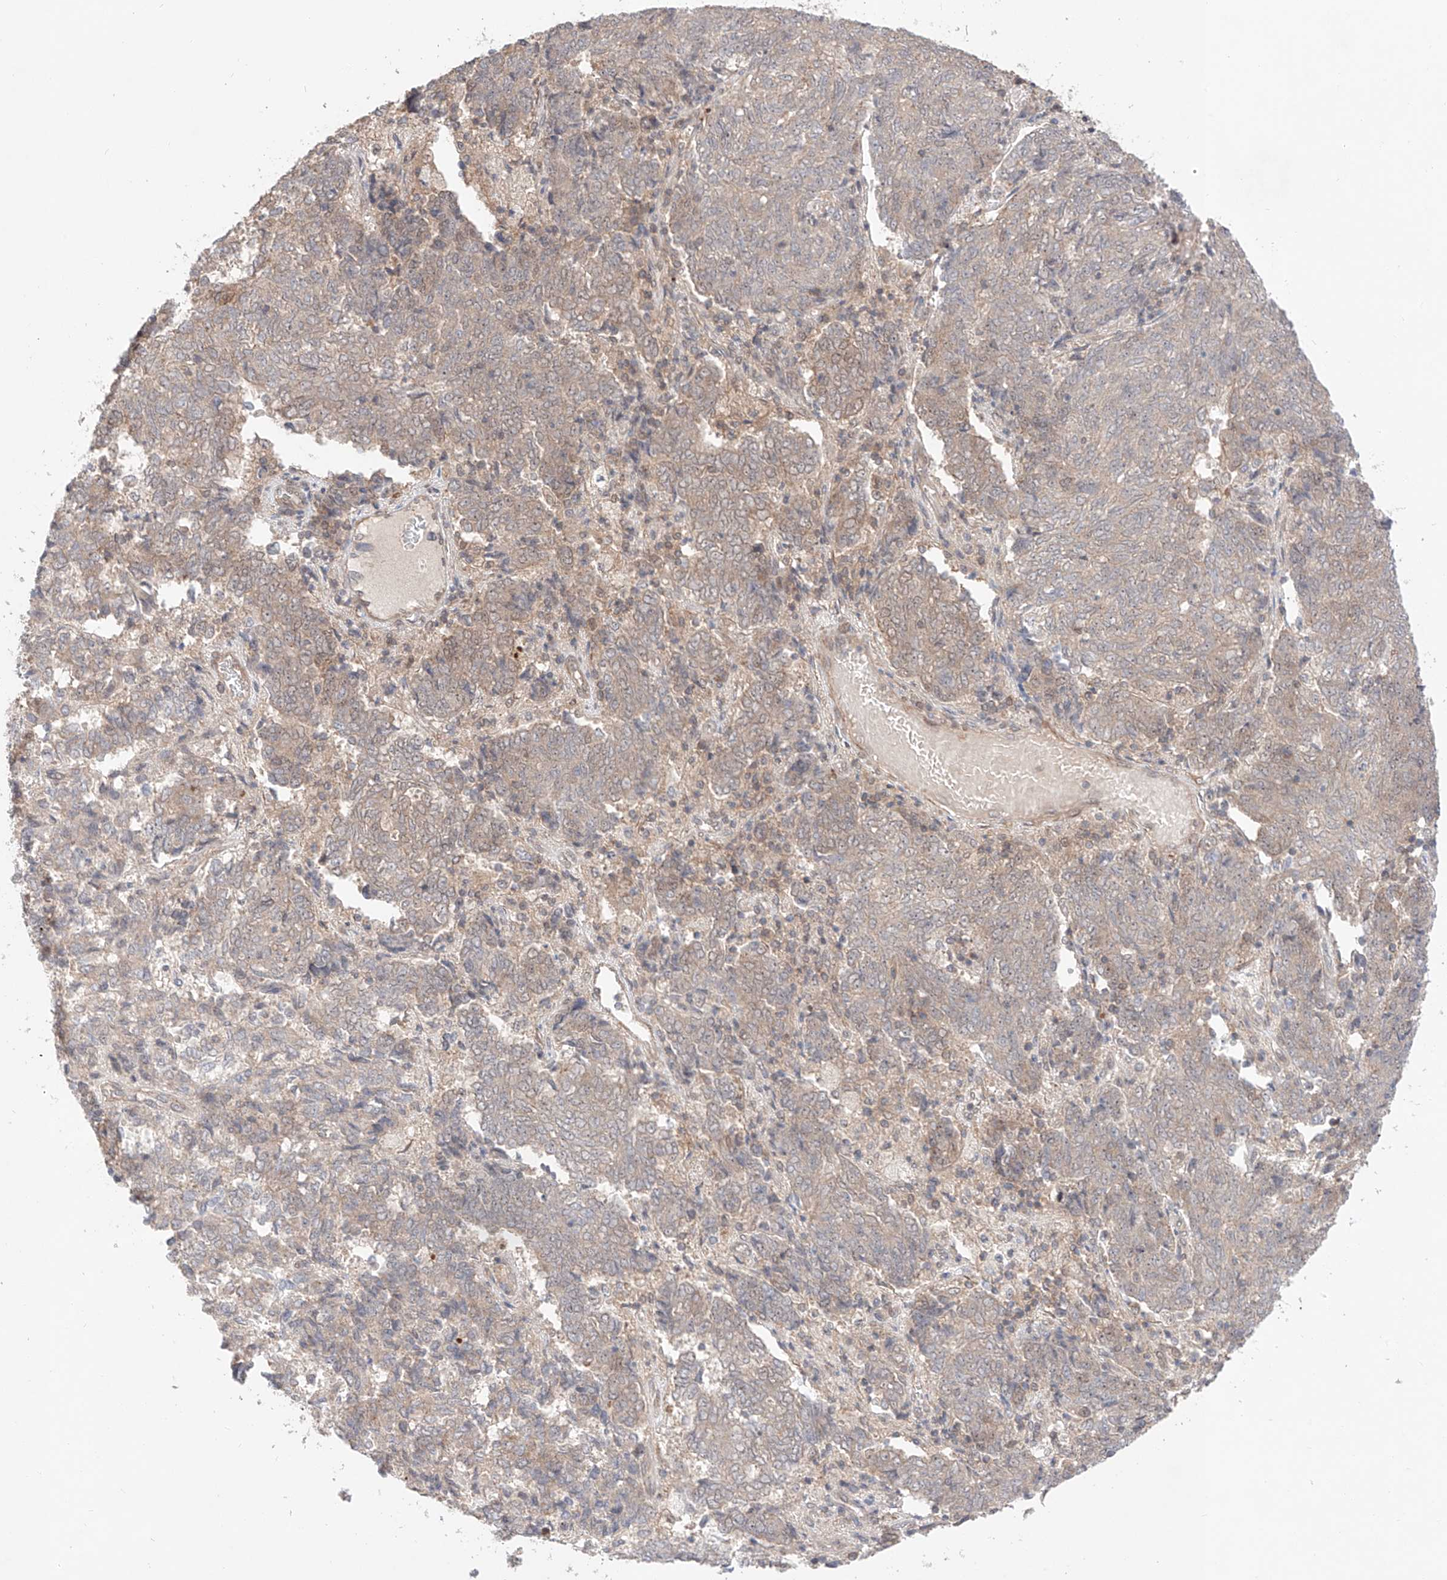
{"staining": {"intensity": "negative", "quantity": "none", "location": "none"}, "tissue": "endometrial cancer", "cell_type": "Tumor cells", "image_type": "cancer", "snomed": [{"axis": "morphology", "description": "Adenocarcinoma, NOS"}, {"axis": "topography", "description": "Endometrium"}], "caption": "The histopathology image reveals no staining of tumor cells in endometrial adenocarcinoma.", "gene": "TSR2", "patient": {"sex": "female", "age": 80}}